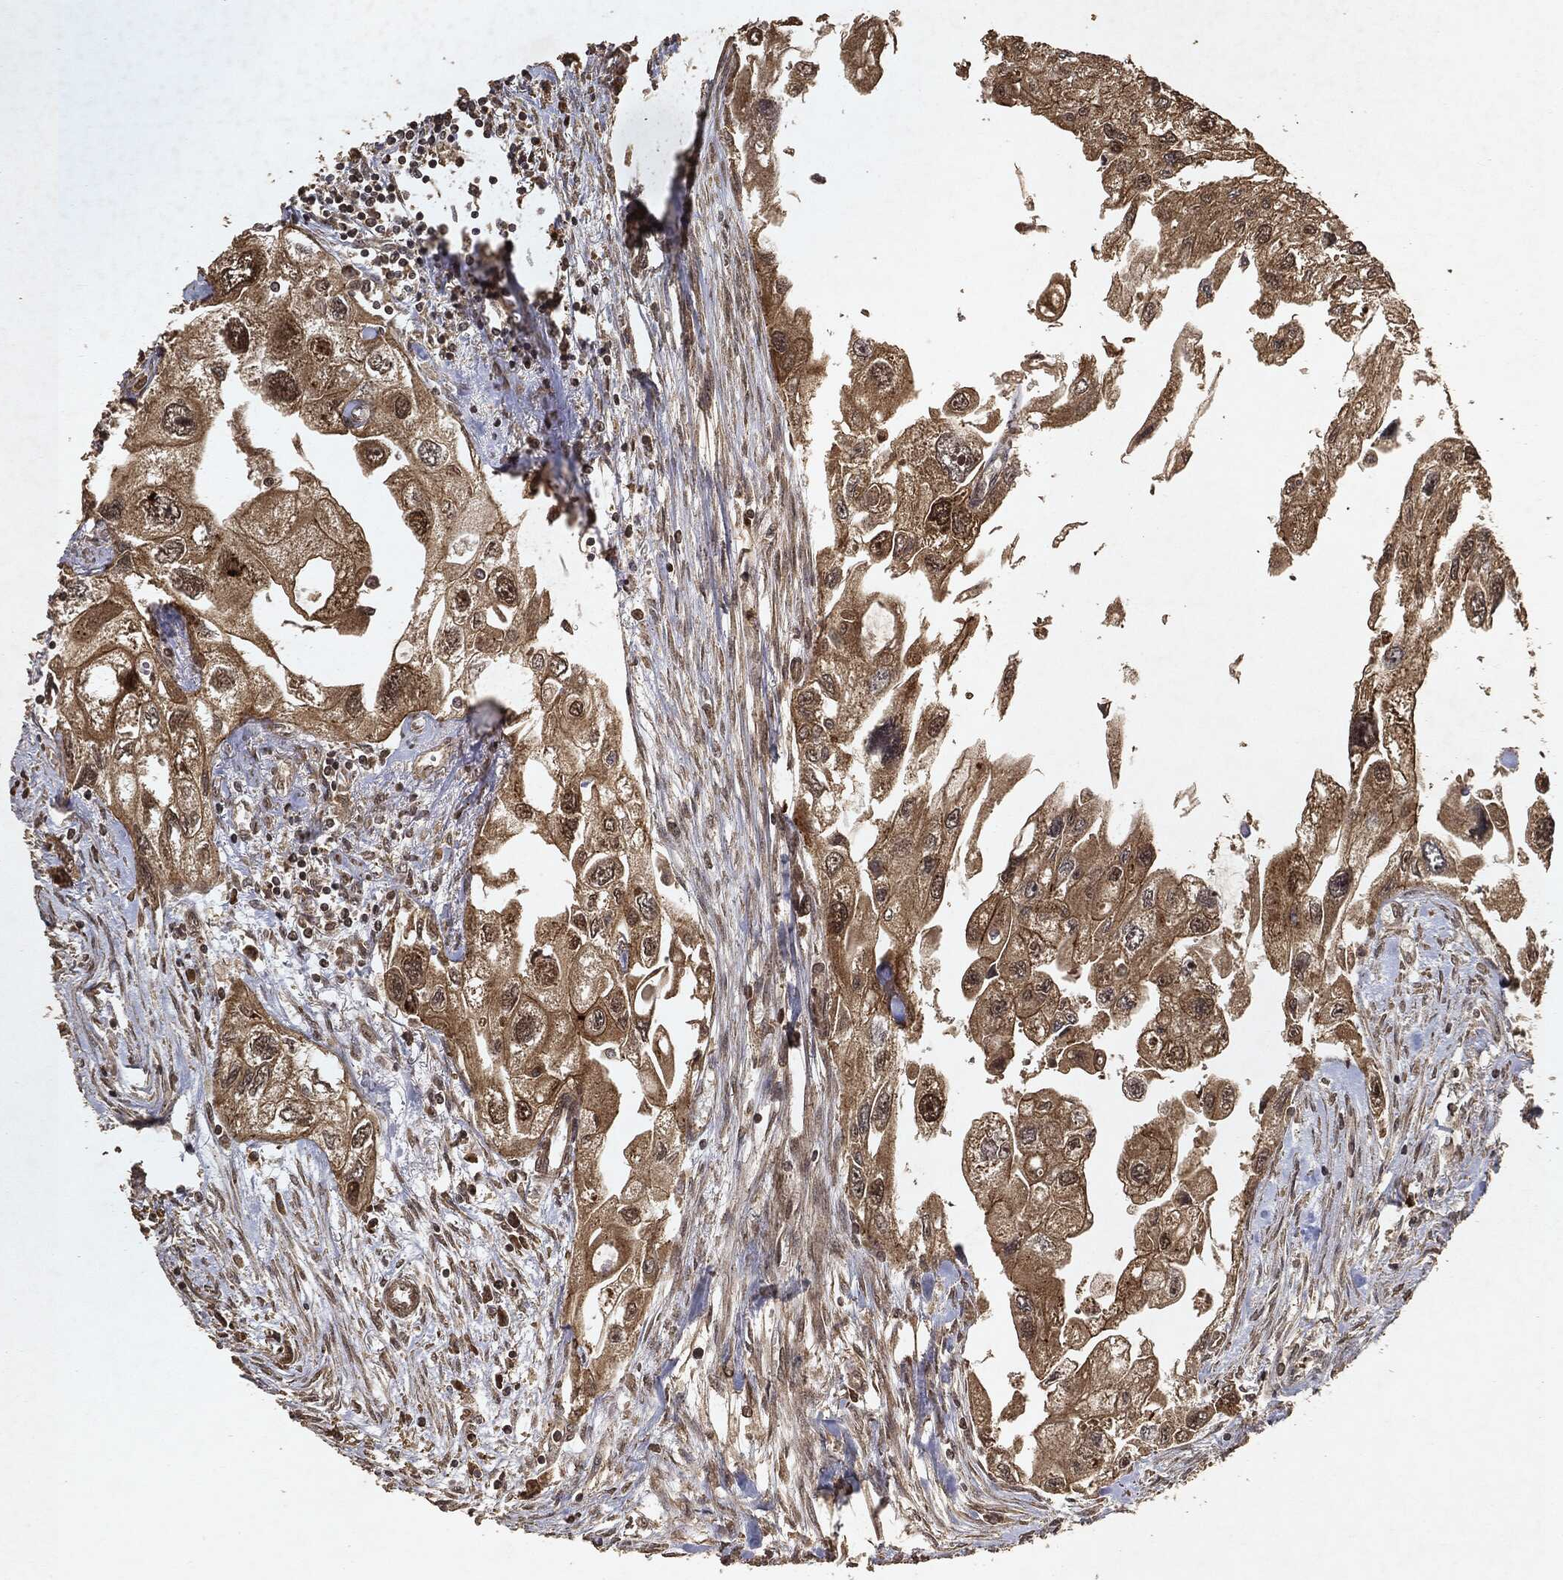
{"staining": {"intensity": "moderate", "quantity": ">75%", "location": "cytoplasmic/membranous"}, "tissue": "urothelial cancer", "cell_type": "Tumor cells", "image_type": "cancer", "snomed": [{"axis": "morphology", "description": "Urothelial carcinoma, High grade"}, {"axis": "topography", "description": "Urinary bladder"}], "caption": "Immunohistochemical staining of urothelial carcinoma (high-grade) reveals medium levels of moderate cytoplasmic/membranous protein positivity in about >75% of tumor cells. The protein of interest is shown in brown color, while the nuclei are stained blue.", "gene": "ZNF226", "patient": {"sex": "male", "age": 59}}